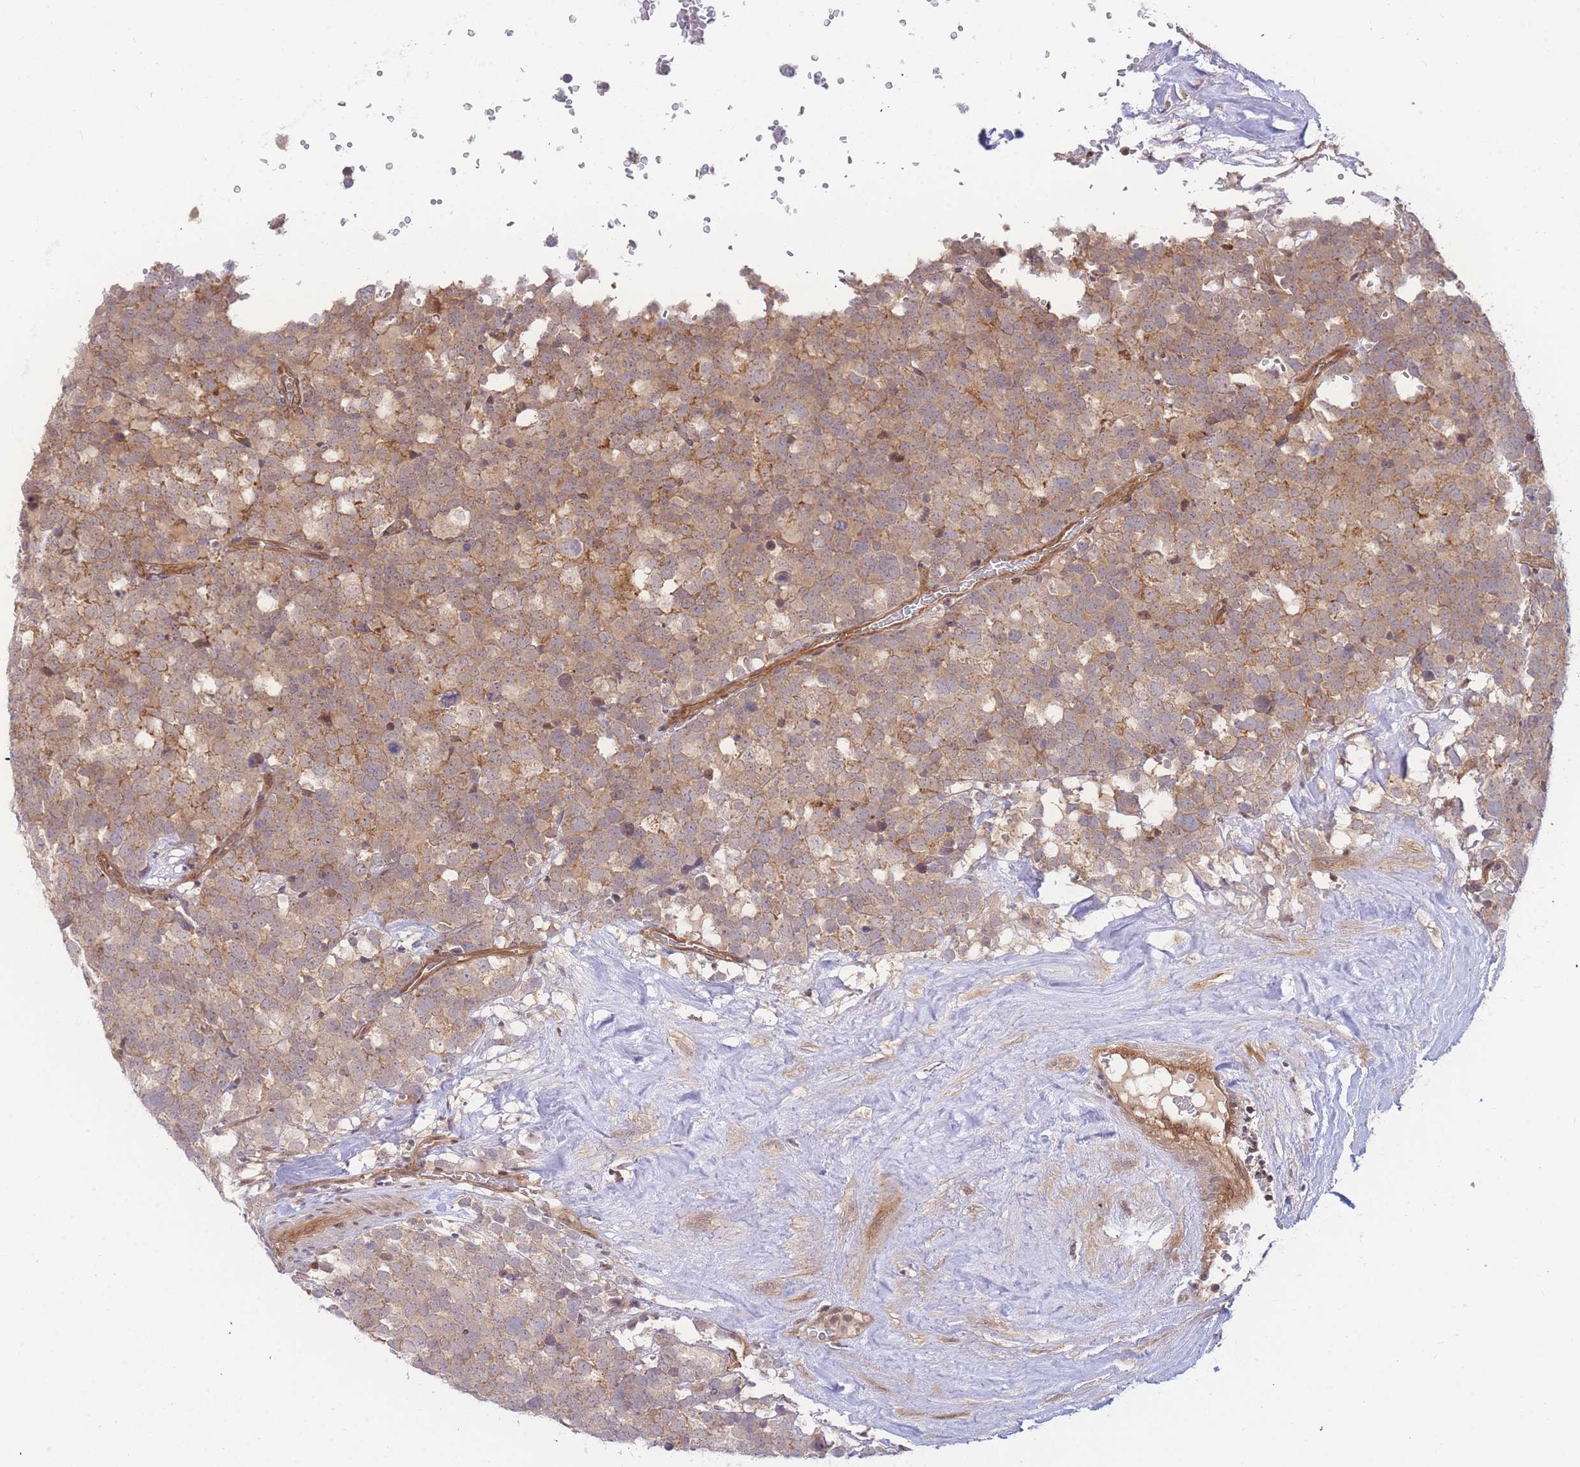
{"staining": {"intensity": "moderate", "quantity": ">75%", "location": "cytoplasmic/membranous"}, "tissue": "testis cancer", "cell_type": "Tumor cells", "image_type": "cancer", "snomed": [{"axis": "morphology", "description": "Seminoma, NOS"}, {"axis": "topography", "description": "Testis"}], "caption": "DAB immunohistochemical staining of human testis cancer (seminoma) shows moderate cytoplasmic/membranous protein staining in about >75% of tumor cells. Using DAB (brown) and hematoxylin (blue) stains, captured at high magnification using brightfield microscopy.", "gene": "KIAA1191", "patient": {"sex": "male", "age": 71}}